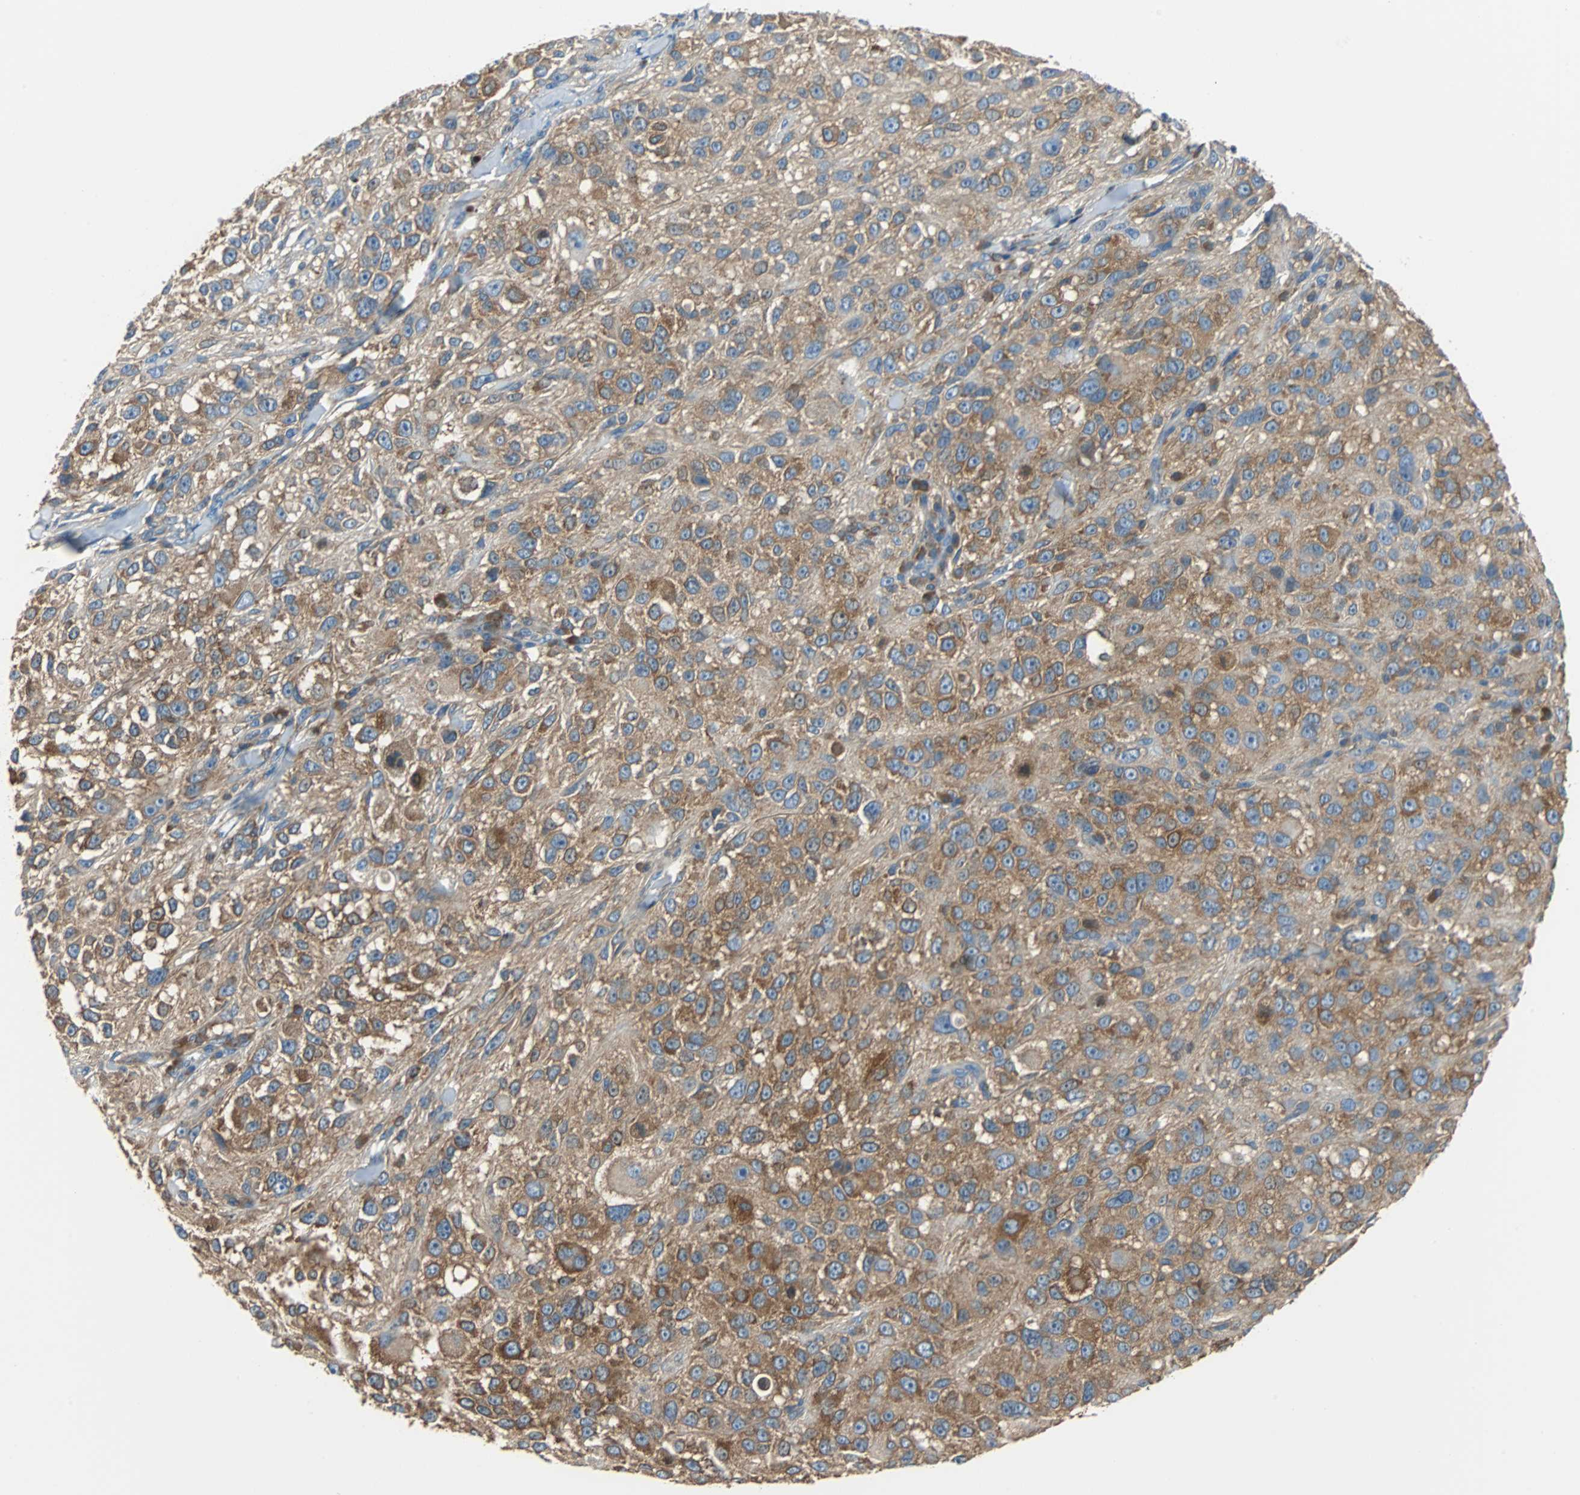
{"staining": {"intensity": "moderate", "quantity": ">75%", "location": "cytoplasmic/membranous"}, "tissue": "melanoma", "cell_type": "Tumor cells", "image_type": "cancer", "snomed": [{"axis": "morphology", "description": "Necrosis, NOS"}, {"axis": "morphology", "description": "Malignant melanoma, NOS"}, {"axis": "topography", "description": "Skin"}], "caption": "Protein analysis of melanoma tissue displays moderate cytoplasmic/membranous expression in approximately >75% of tumor cells. The staining was performed using DAB, with brown indicating positive protein expression. Nuclei are stained blue with hematoxylin.", "gene": "TSC22D4", "patient": {"sex": "female", "age": 87}}